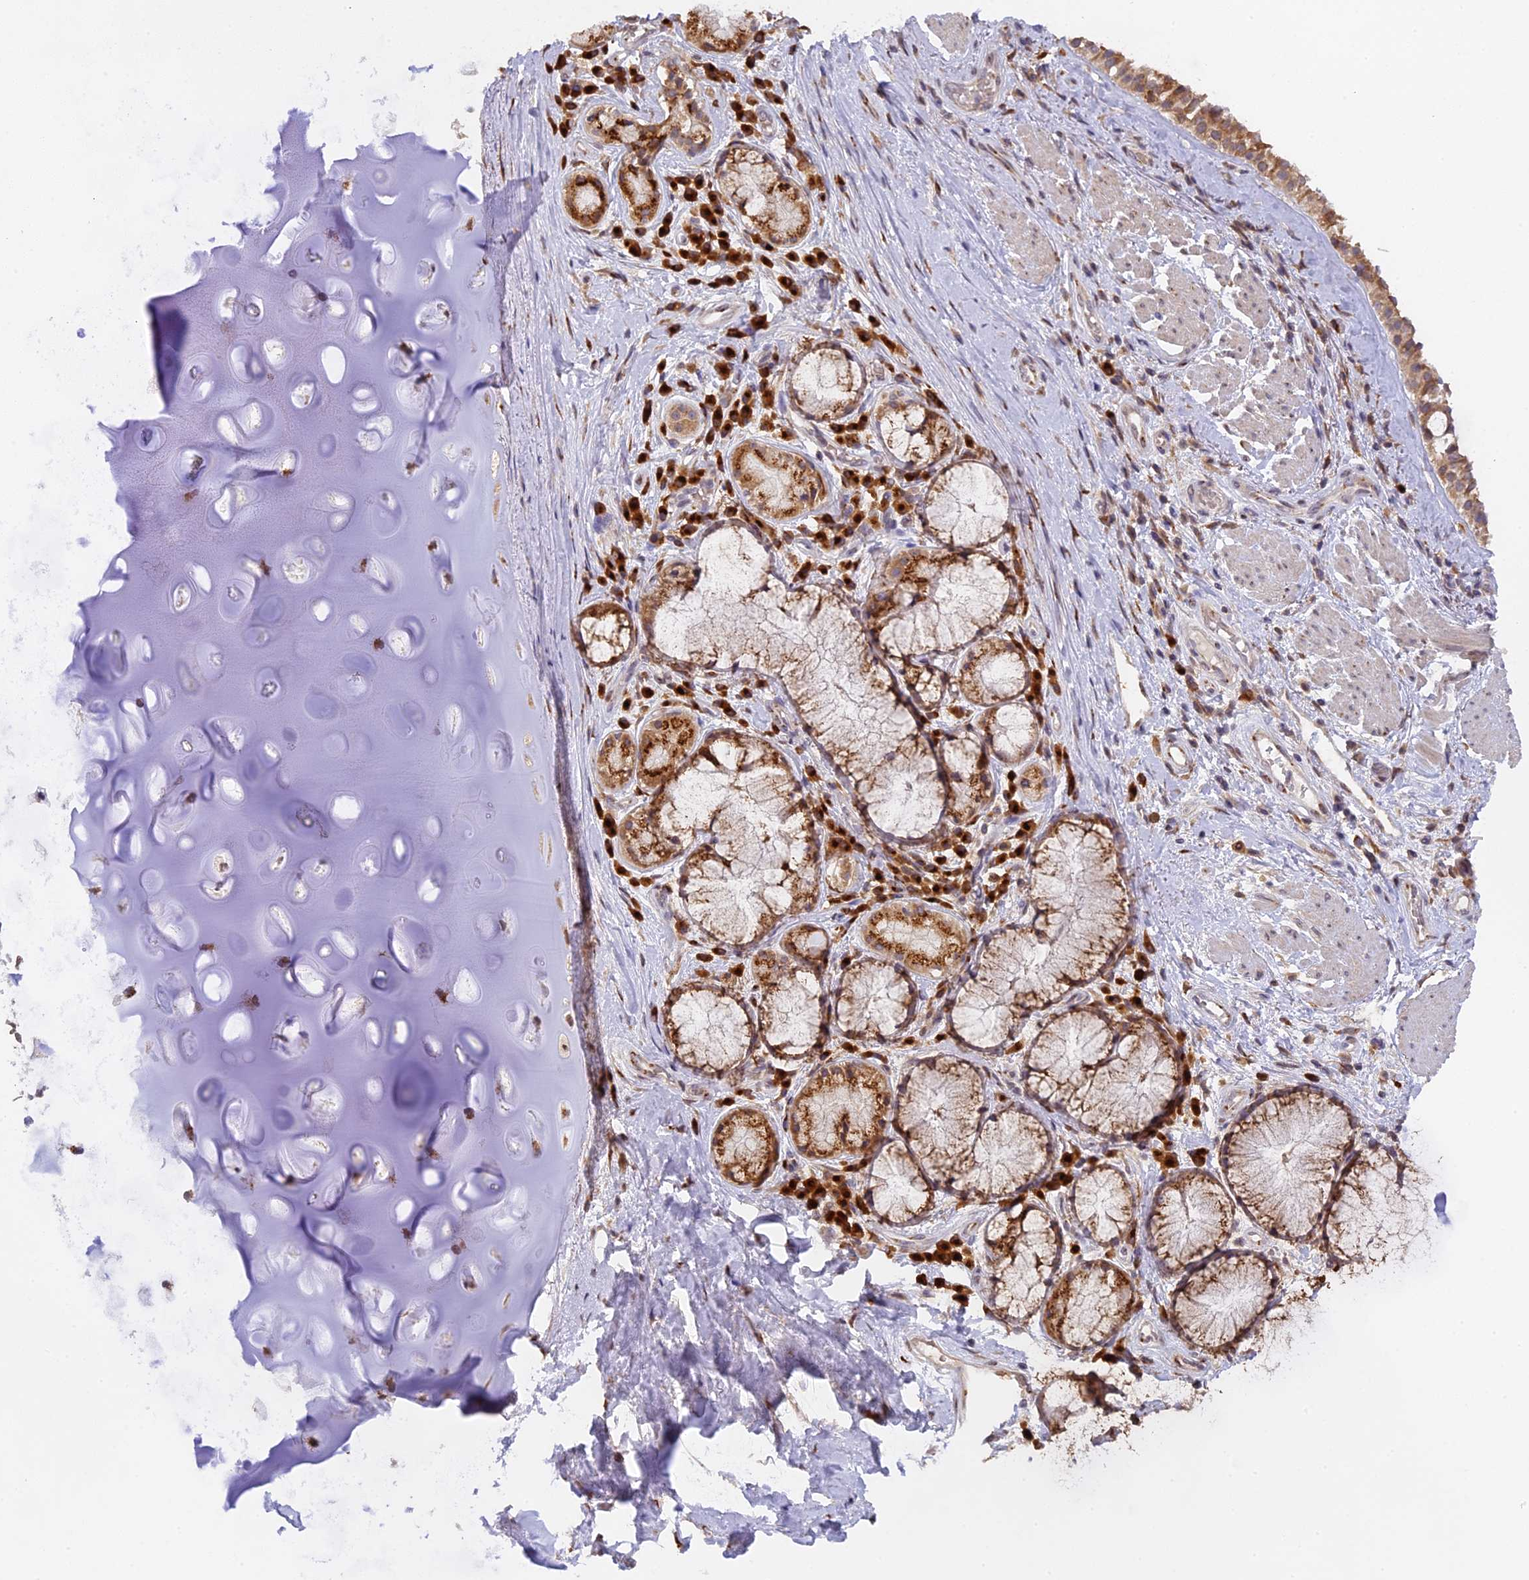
{"staining": {"intensity": "negative", "quantity": "none", "location": "none"}, "tissue": "adipose tissue", "cell_type": "Adipocytes", "image_type": "normal", "snomed": [{"axis": "morphology", "description": "Normal tissue, NOS"}, {"axis": "morphology", "description": "Squamous cell carcinoma, NOS"}, {"axis": "topography", "description": "Bronchus"}, {"axis": "topography", "description": "Lung"}], "caption": "Micrograph shows no protein positivity in adipocytes of unremarkable adipose tissue.", "gene": "SNX17", "patient": {"sex": "male", "age": 64}}